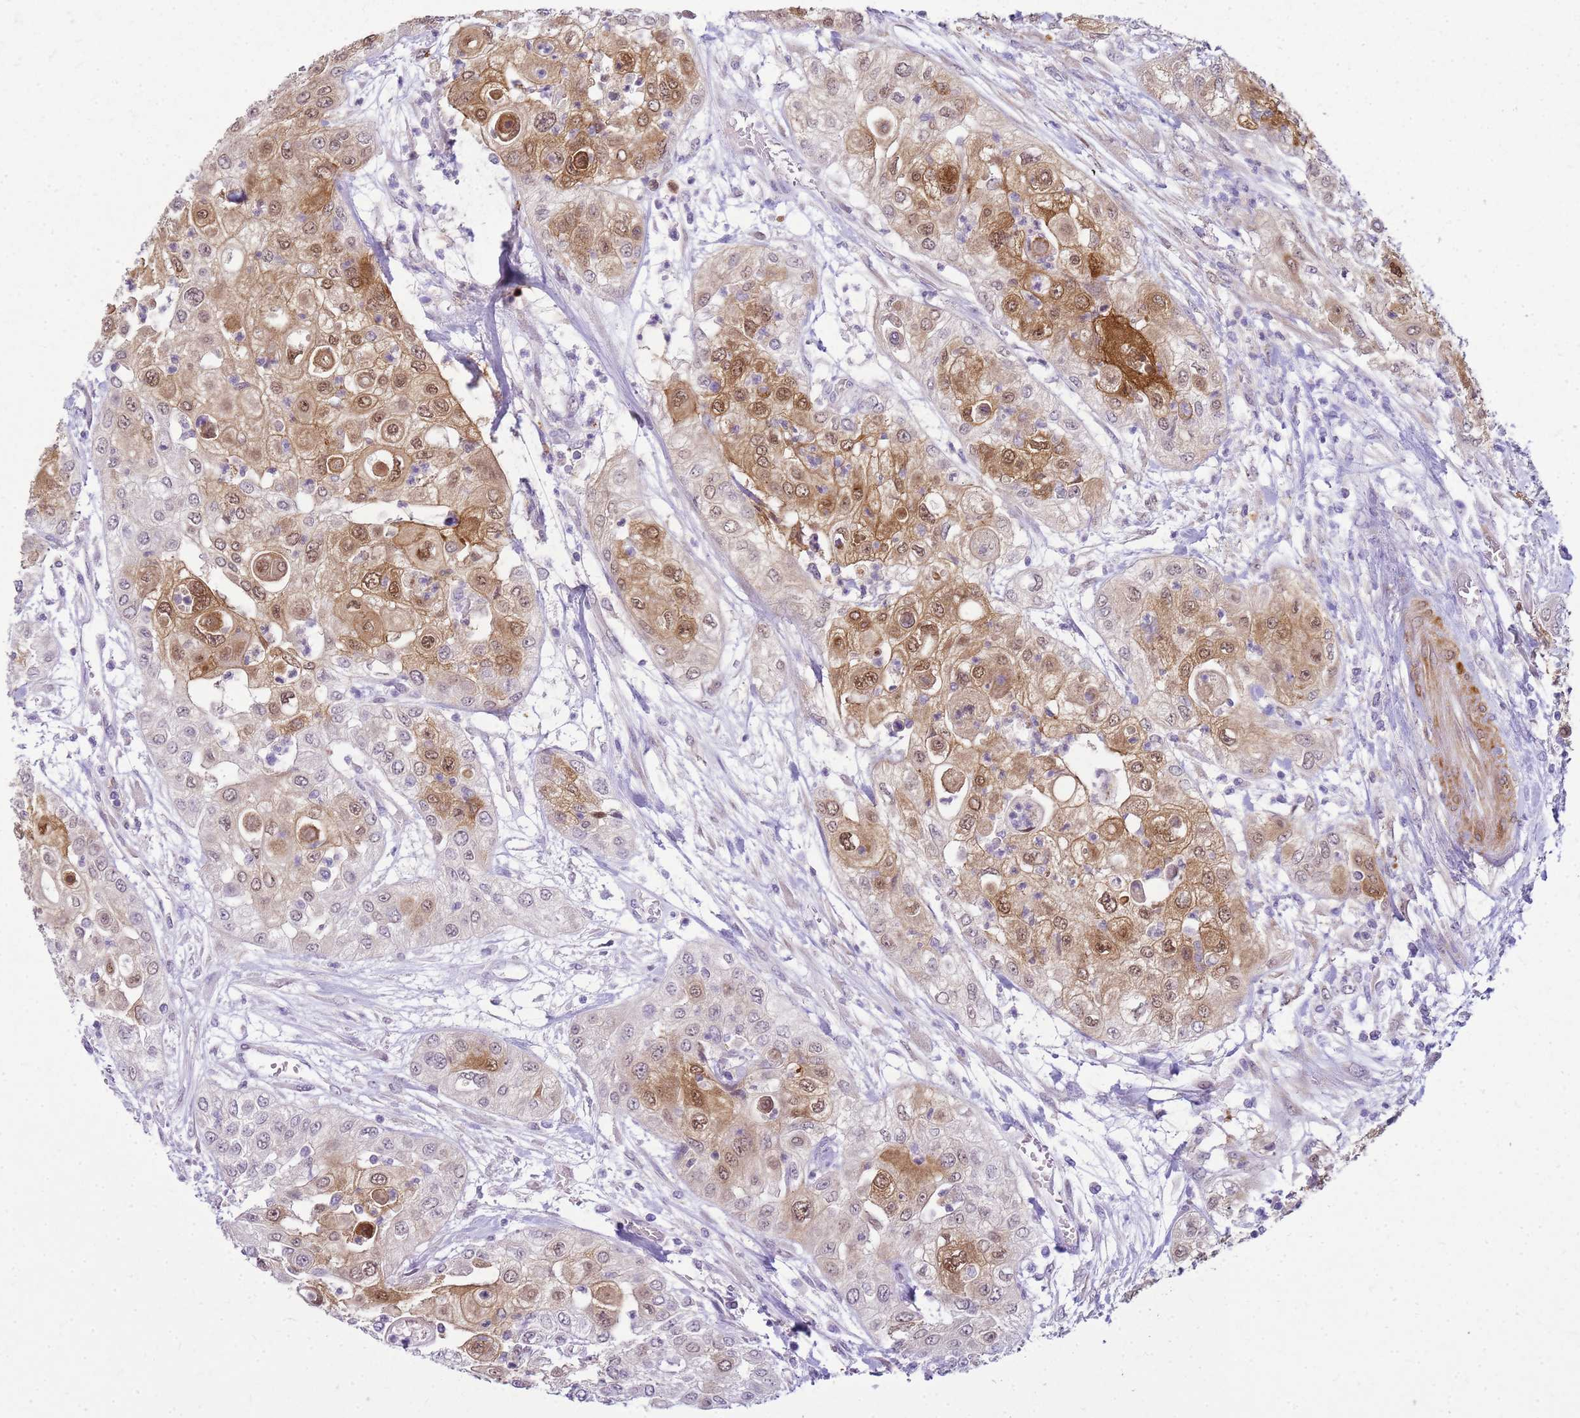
{"staining": {"intensity": "moderate", "quantity": ">75%", "location": "cytoplasmic/membranous,nuclear"}, "tissue": "urothelial cancer", "cell_type": "Tumor cells", "image_type": "cancer", "snomed": [{"axis": "morphology", "description": "Urothelial carcinoma, High grade"}, {"axis": "topography", "description": "Urinary bladder"}], "caption": "Moderate cytoplasmic/membranous and nuclear protein positivity is seen in about >75% of tumor cells in high-grade urothelial carcinoma.", "gene": "HSPB1", "patient": {"sex": "female", "age": 79}}